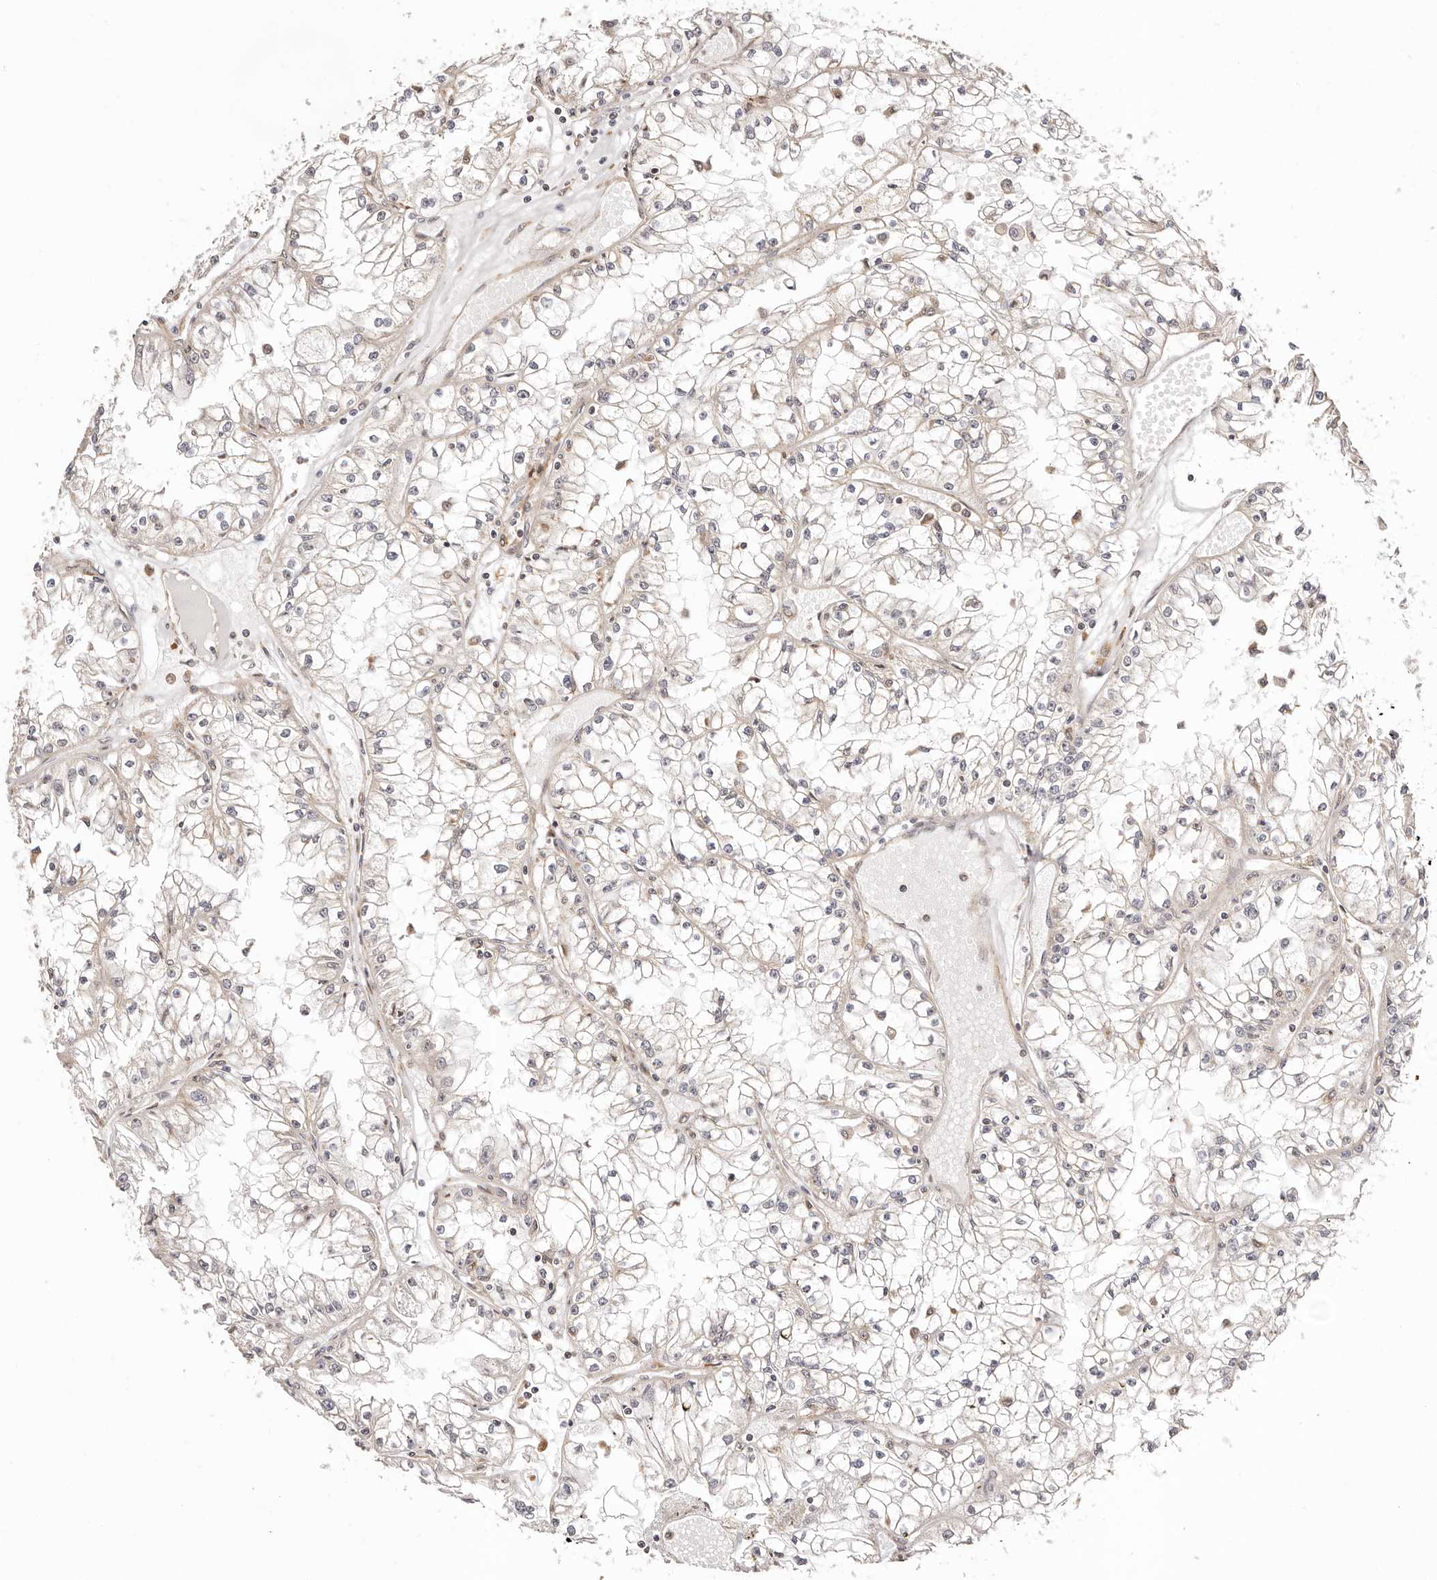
{"staining": {"intensity": "negative", "quantity": "none", "location": "none"}, "tissue": "renal cancer", "cell_type": "Tumor cells", "image_type": "cancer", "snomed": [{"axis": "morphology", "description": "Adenocarcinoma, NOS"}, {"axis": "topography", "description": "Kidney"}], "caption": "Micrograph shows no significant protein positivity in tumor cells of renal cancer (adenocarcinoma).", "gene": "CTNNBL1", "patient": {"sex": "male", "age": 56}}